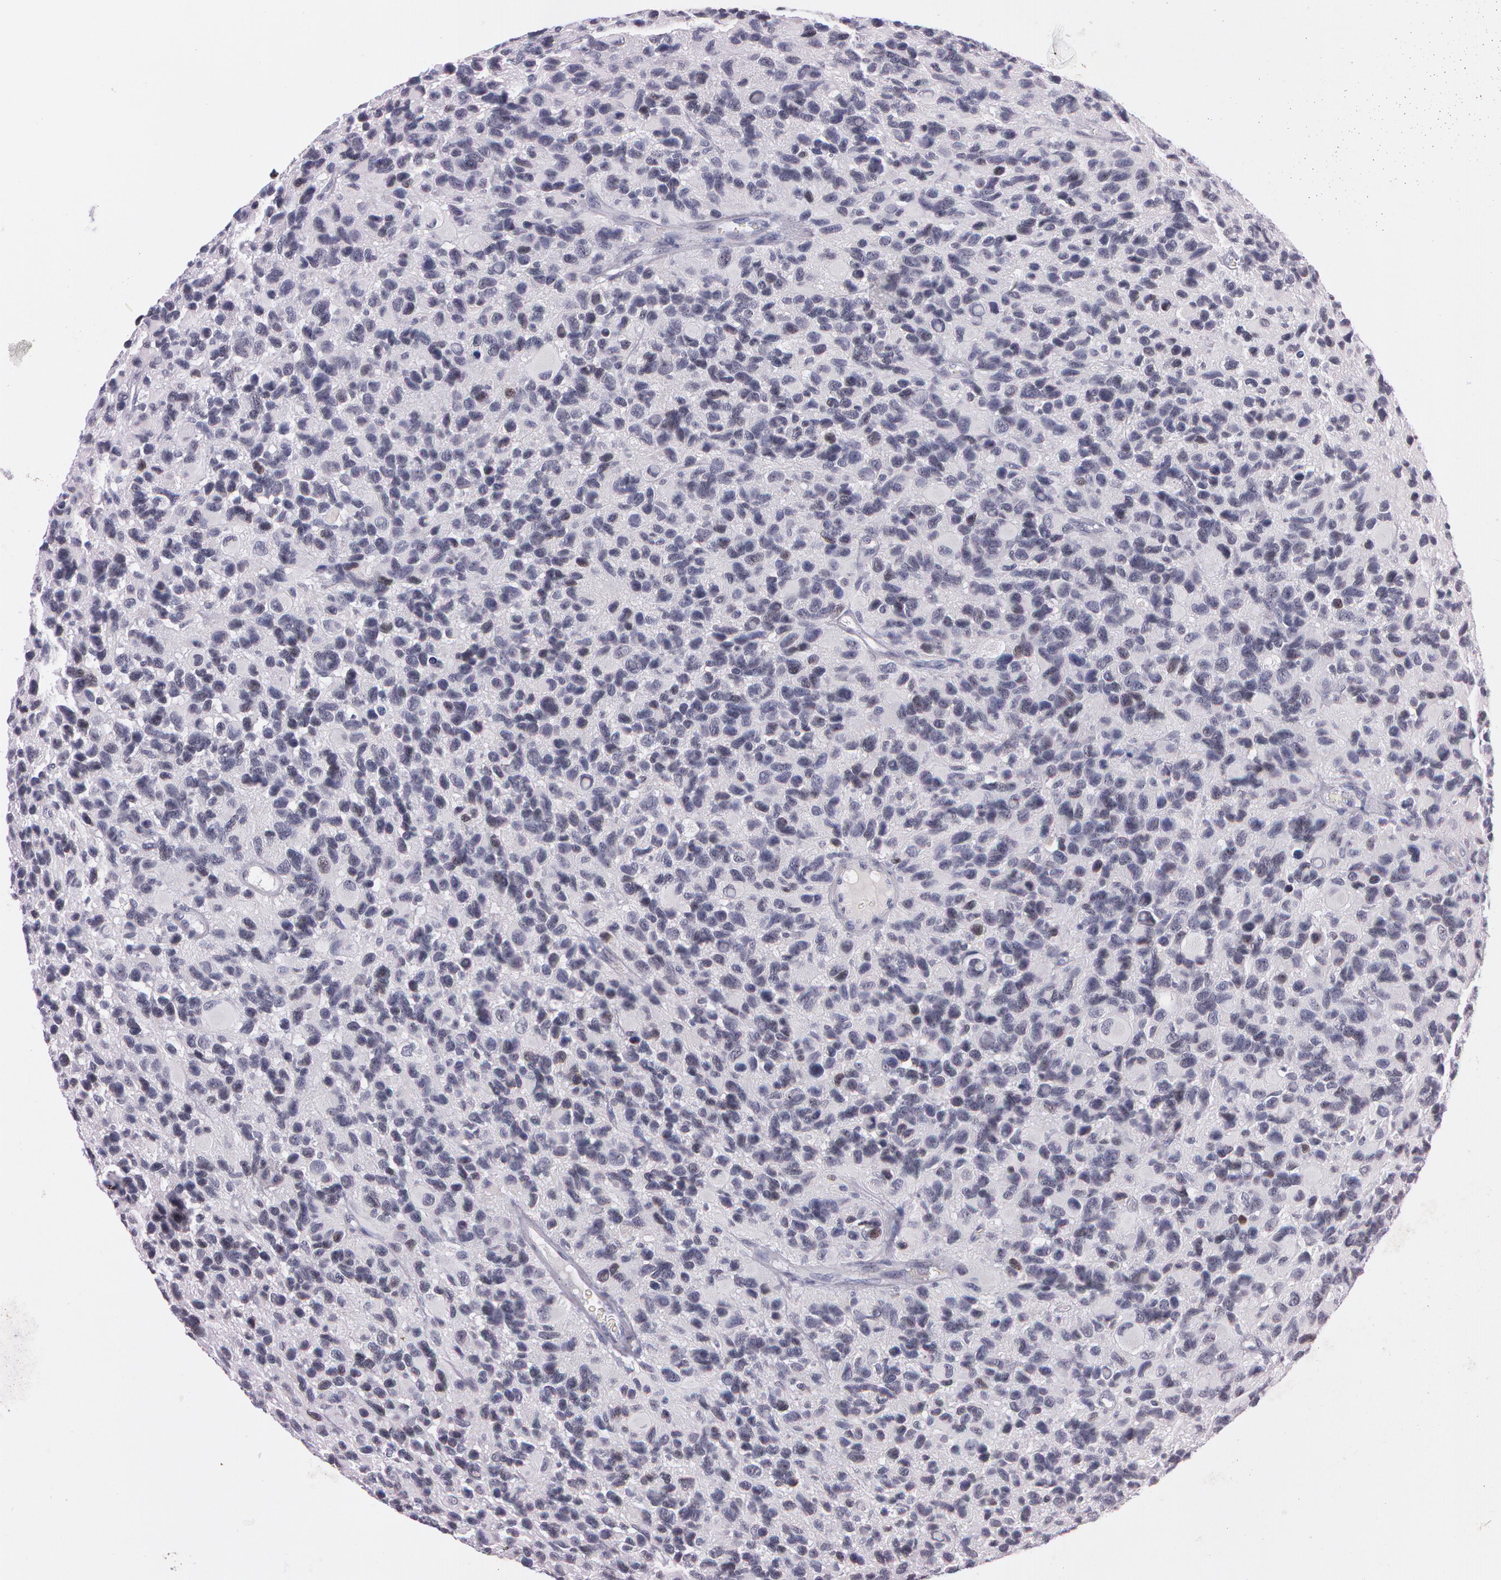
{"staining": {"intensity": "negative", "quantity": "none", "location": "none"}, "tissue": "glioma", "cell_type": "Tumor cells", "image_type": "cancer", "snomed": [{"axis": "morphology", "description": "Glioma, malignant, High grade"}, {"axis": "topography", "description": "Brain"}], "caption": "Immunohistochemical staining of glioma demonstrates no significant positivity in tumor cells. (DAB immunohistochemistry, high magnification).", "gene": "FBL", "patient": {"sex": "male", "age": 77}}